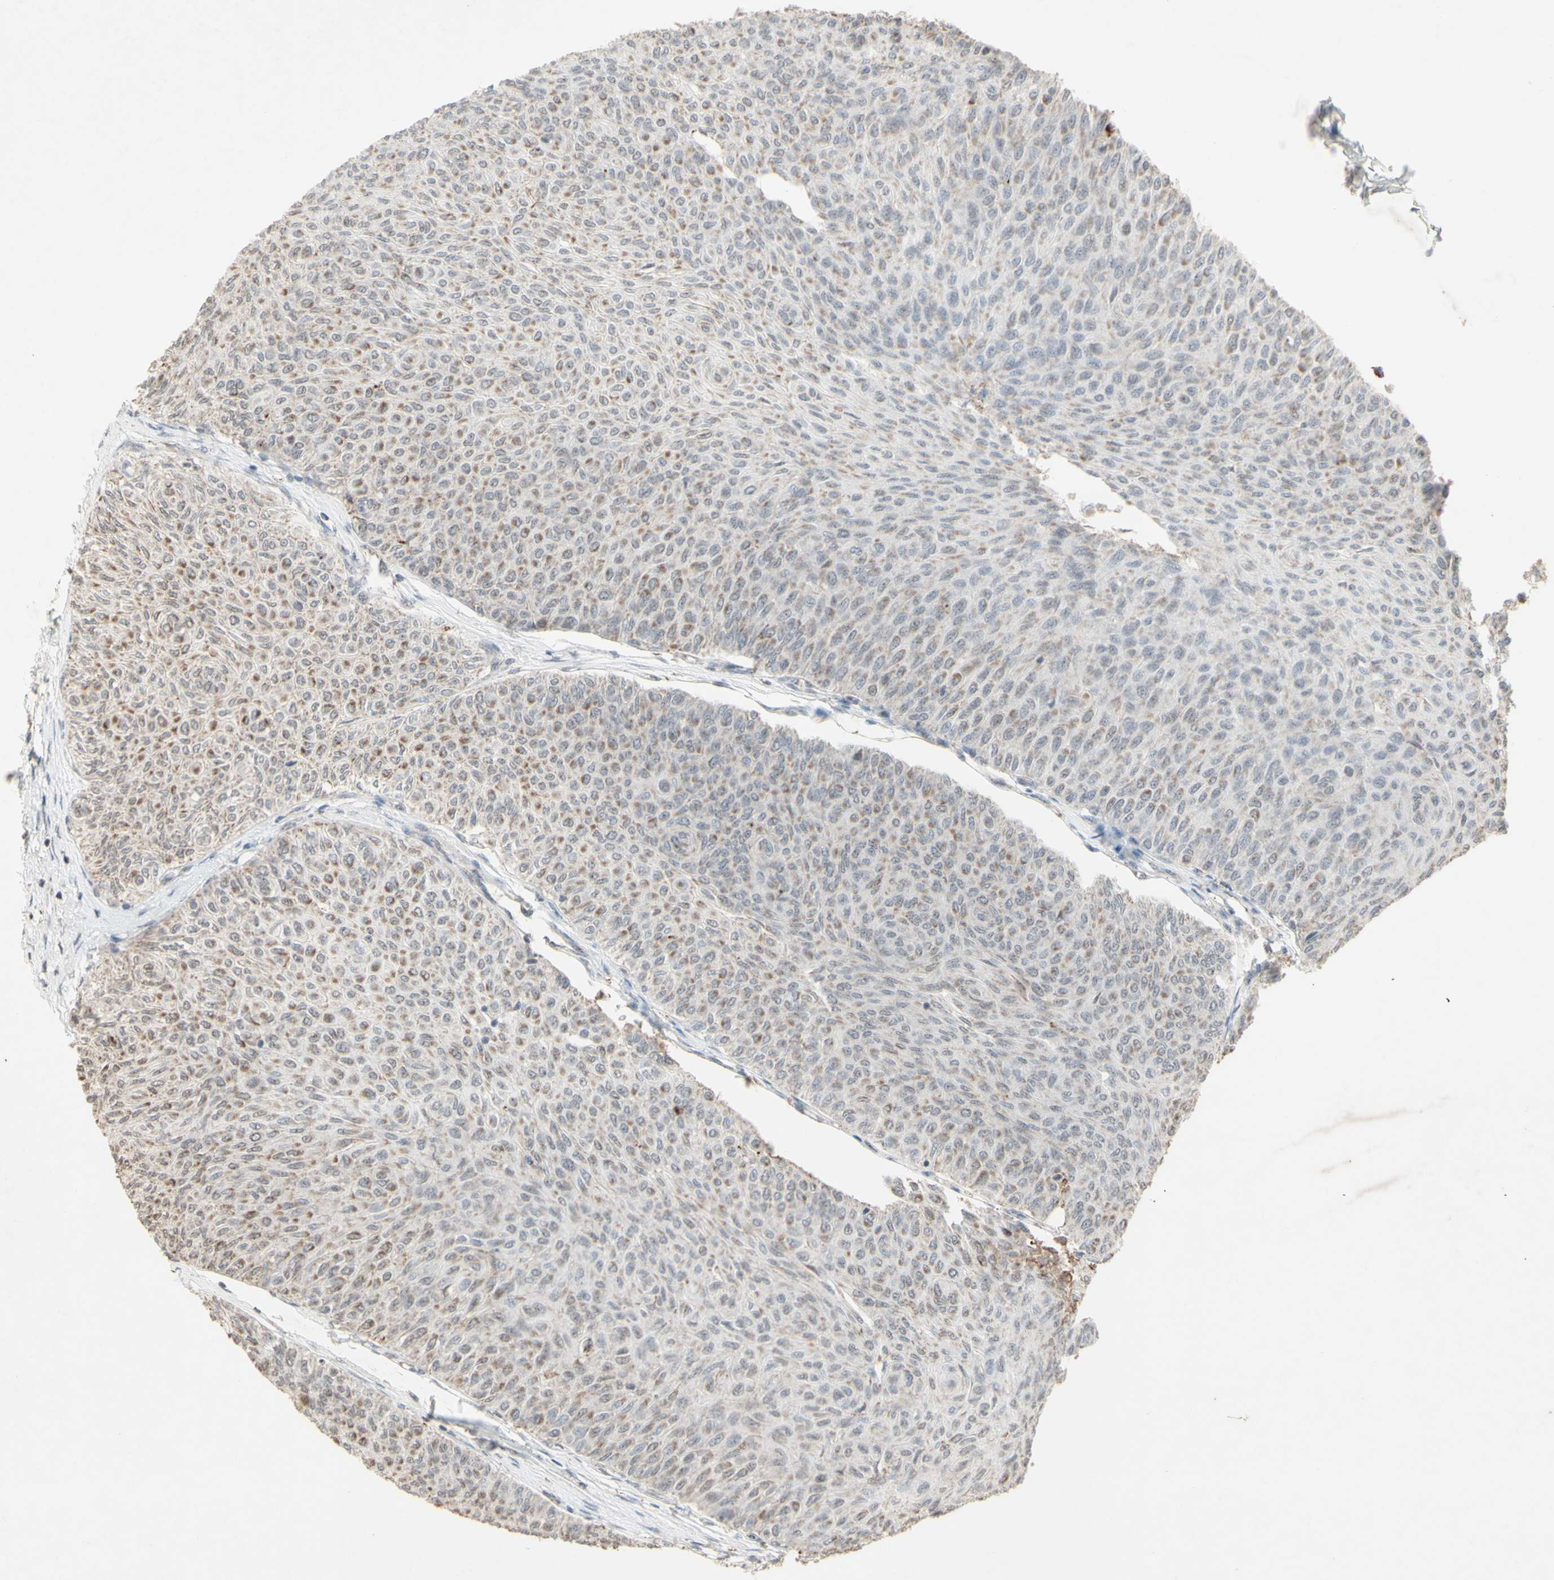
{"staining": {"intensity": "weak", "quantity": "25%-75%", "location": "cytoplasmic/membranous,nuclear"}, "tissue": "urothelial cancer", "cell_type": "Tumor cells", "image_type": "cancer", "snomed": [{"axis": "morphology", "description": "Urothelial carcinoma, Low grade"}, {"axis": "topography", "description": "Urinary bladder"}], "caption": "The image reveals staining of urothelial cancer, revealing weak cytoplasmic/membranous and nuclear protein positivity (brown color) within tumor cells.", "gene": "CENPB", "patient": {"sex": "male", "age": 78}}